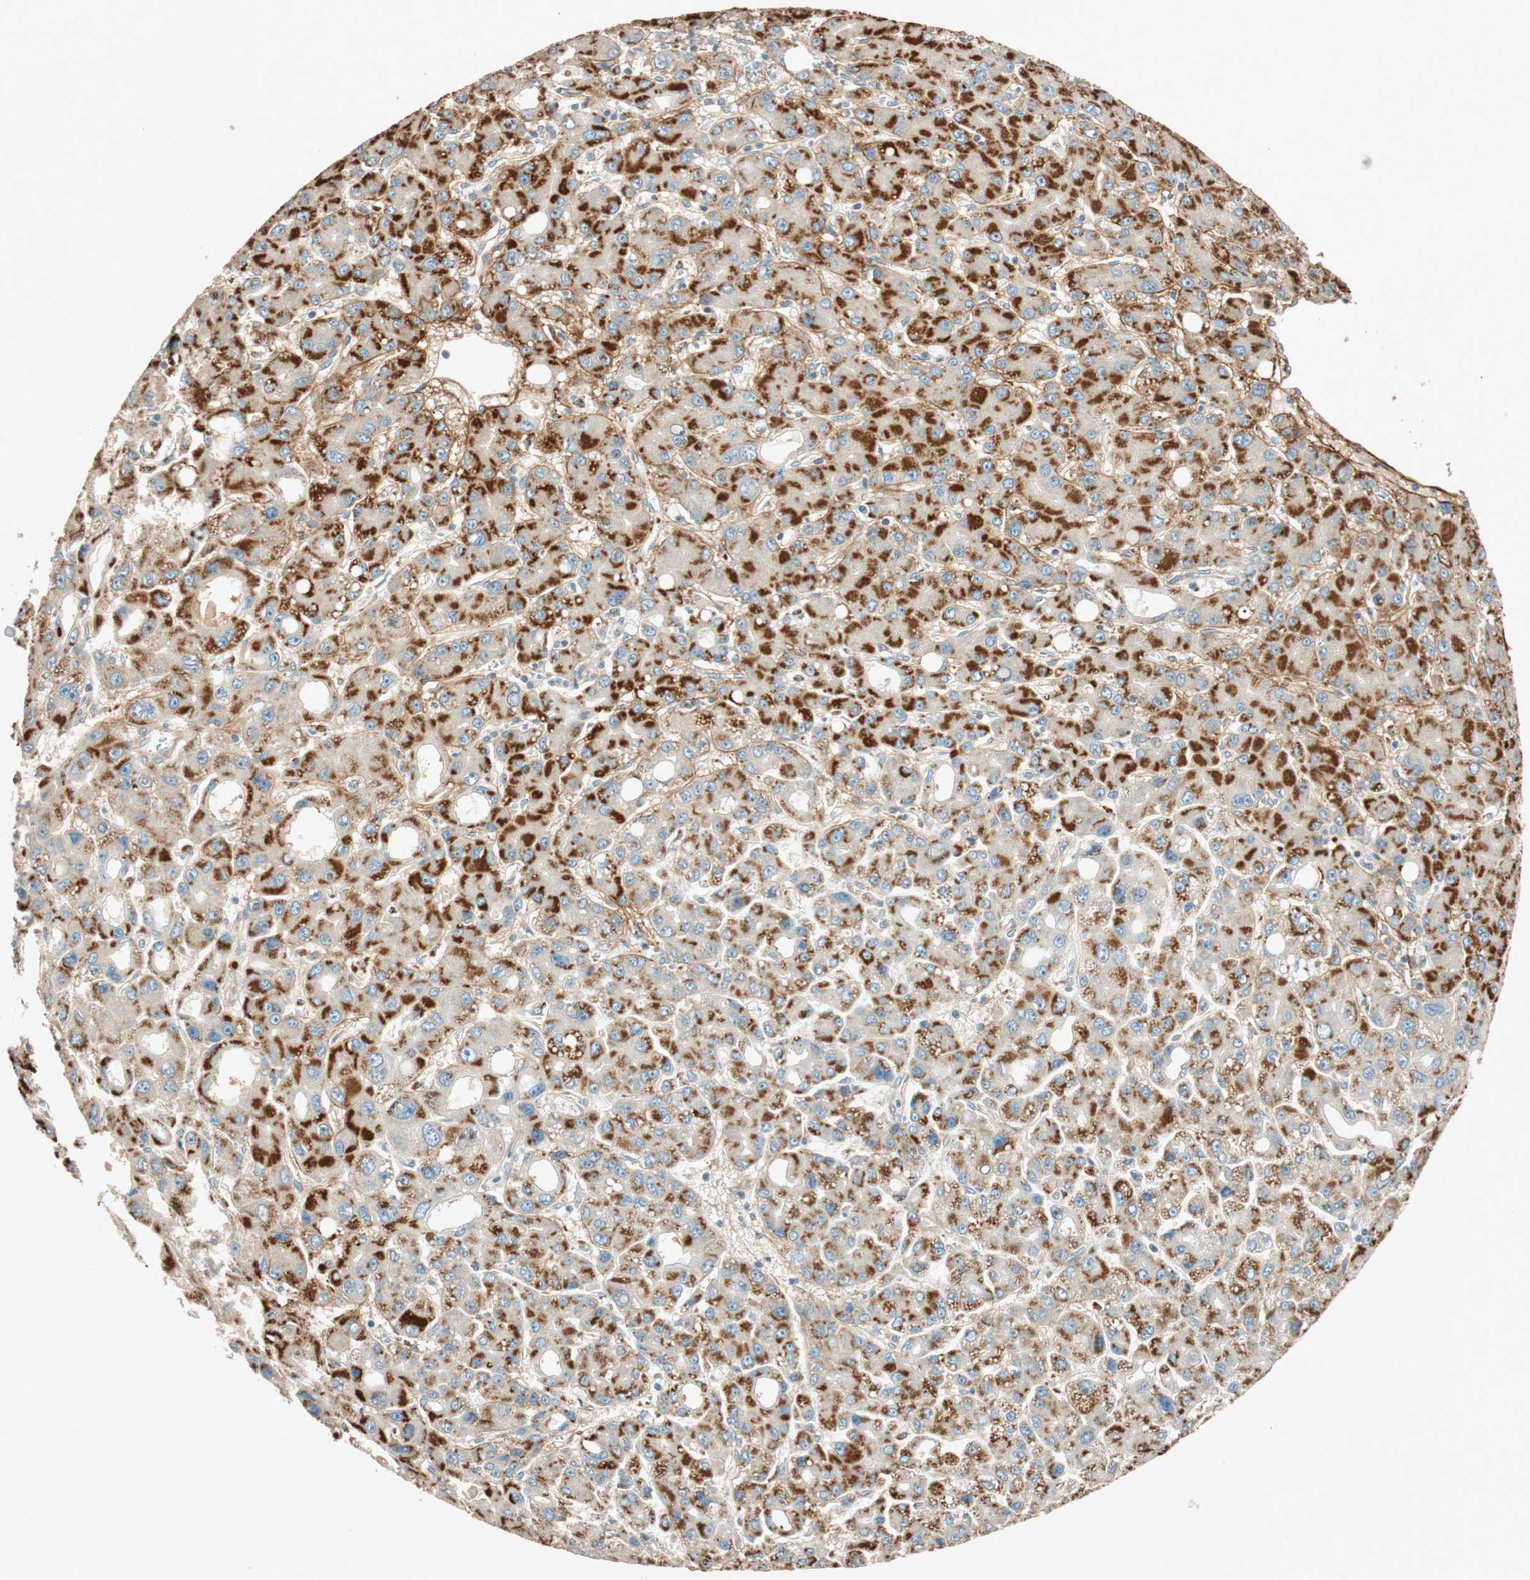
{"staining": {"intensity": "strong", "quantity": ">75%", "location": "cytoplasmic/membranous"}, "tissue": "liver cancer", "cell_type": "Tumor cells", "image_type": "cancer", "snomed": [{"axis": "morphology", "description": "Carcinoma, Hepatocellular, NOS"}, {"axis": "topography", "description": "Liver"}], "caption": "High-magnification brightfield microscopy of liver hepatocellular carcinoma stained with DAB (3,3'-diaminobenzidine) (brown) and counterstained with hematoxylin (blue). tumor cells exhibit strong cytoplasmic/membranous staining is present in about>75% of cells.", "gene": "EPHA6", "patient": {"sex": "male", "age": 55}}